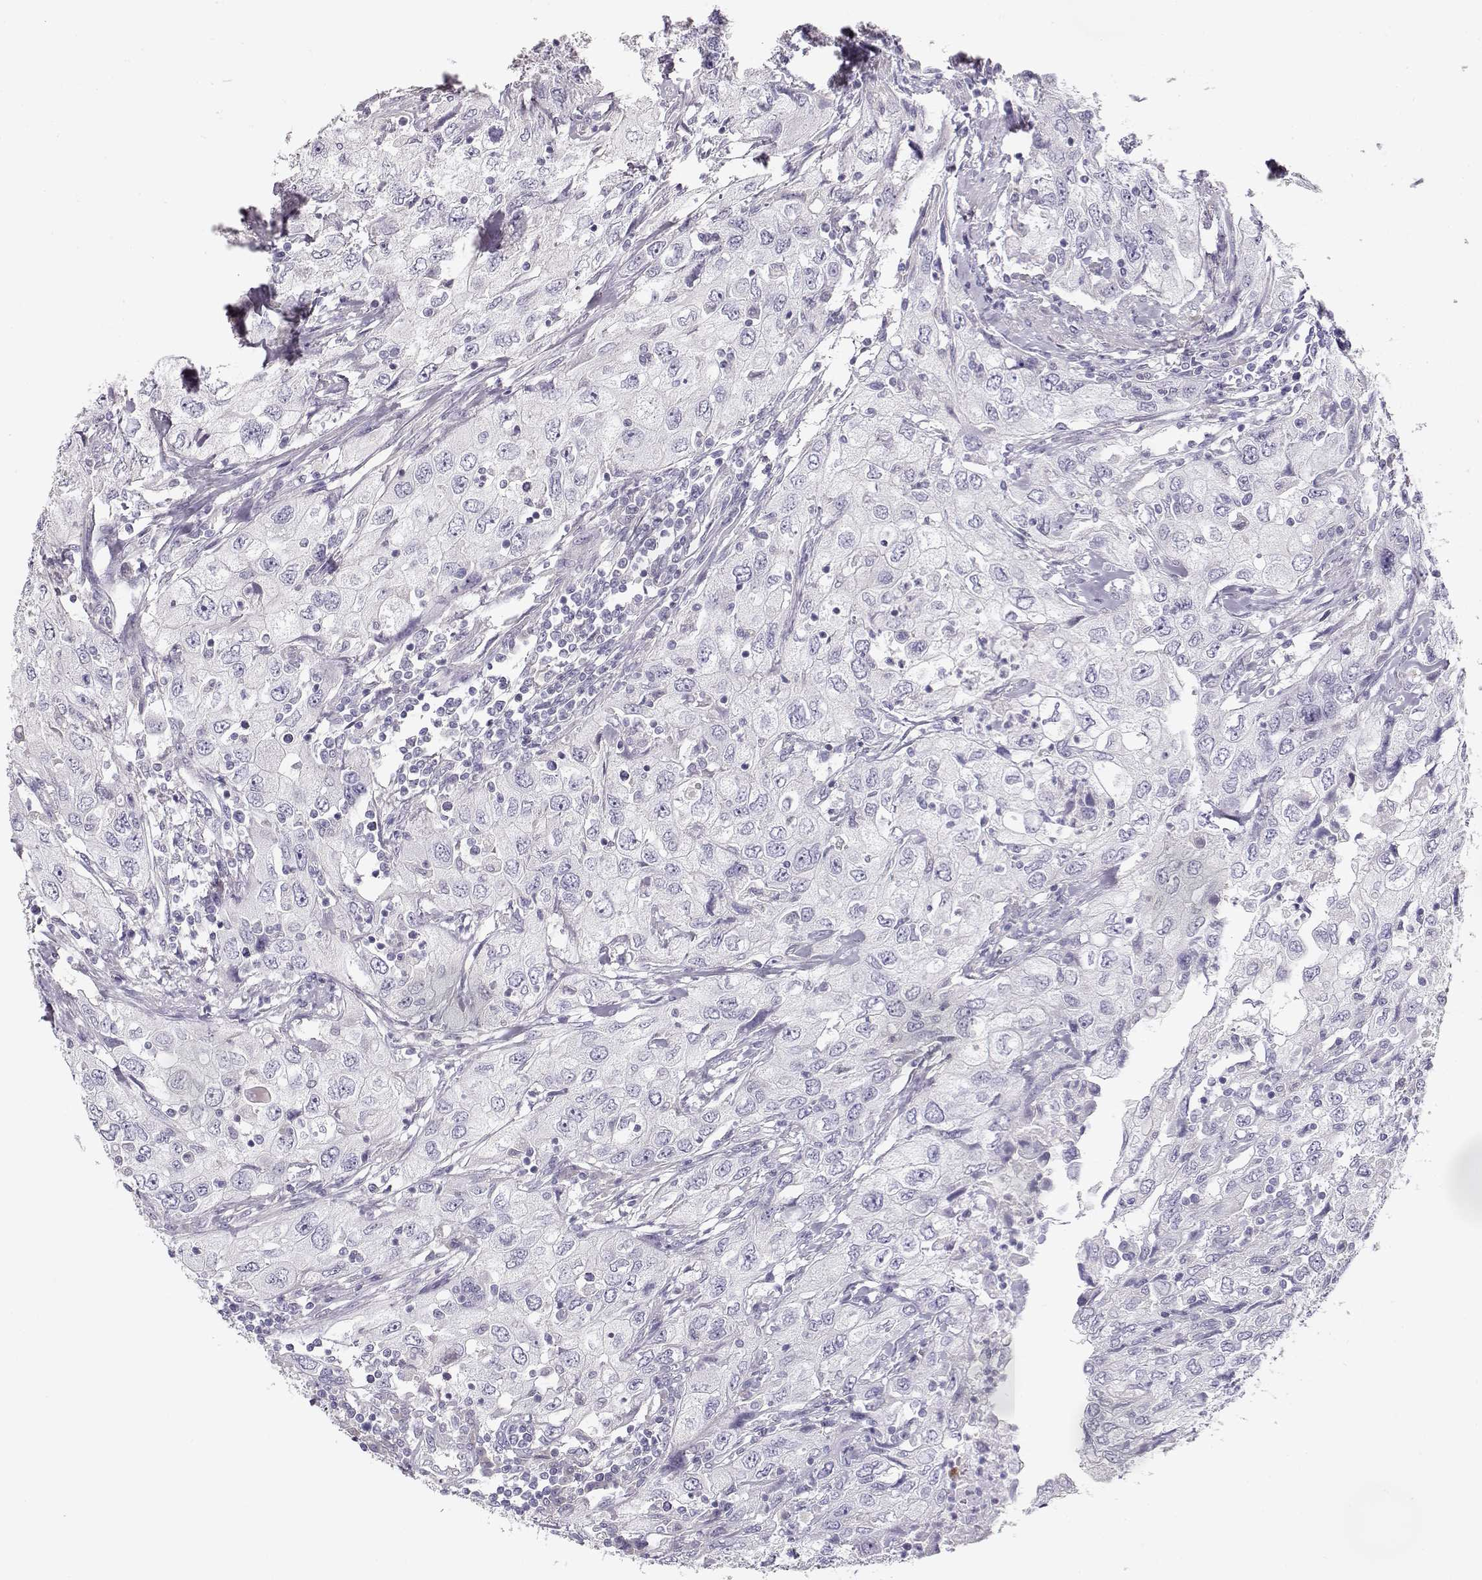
{"staining": {"intensity": "negative", "quantity": "none", "location": "none"}, "tissue": "urothelial cancer", "cell_type": "Tumor cells", "image_type": "cancer", "snomed": [{"axis": "morphology", "description": "Urothelial carcinoma, High grade"}, {"axis": "topography", "description": "Urinary bladder"}], "caption": "Histopathology image shows no protein staining in tumor cells of urothelial carcinoma (high-grade) tissue.", "gene": "GLIPR1L2", "patient": {"sex": "male", "age": 76}}